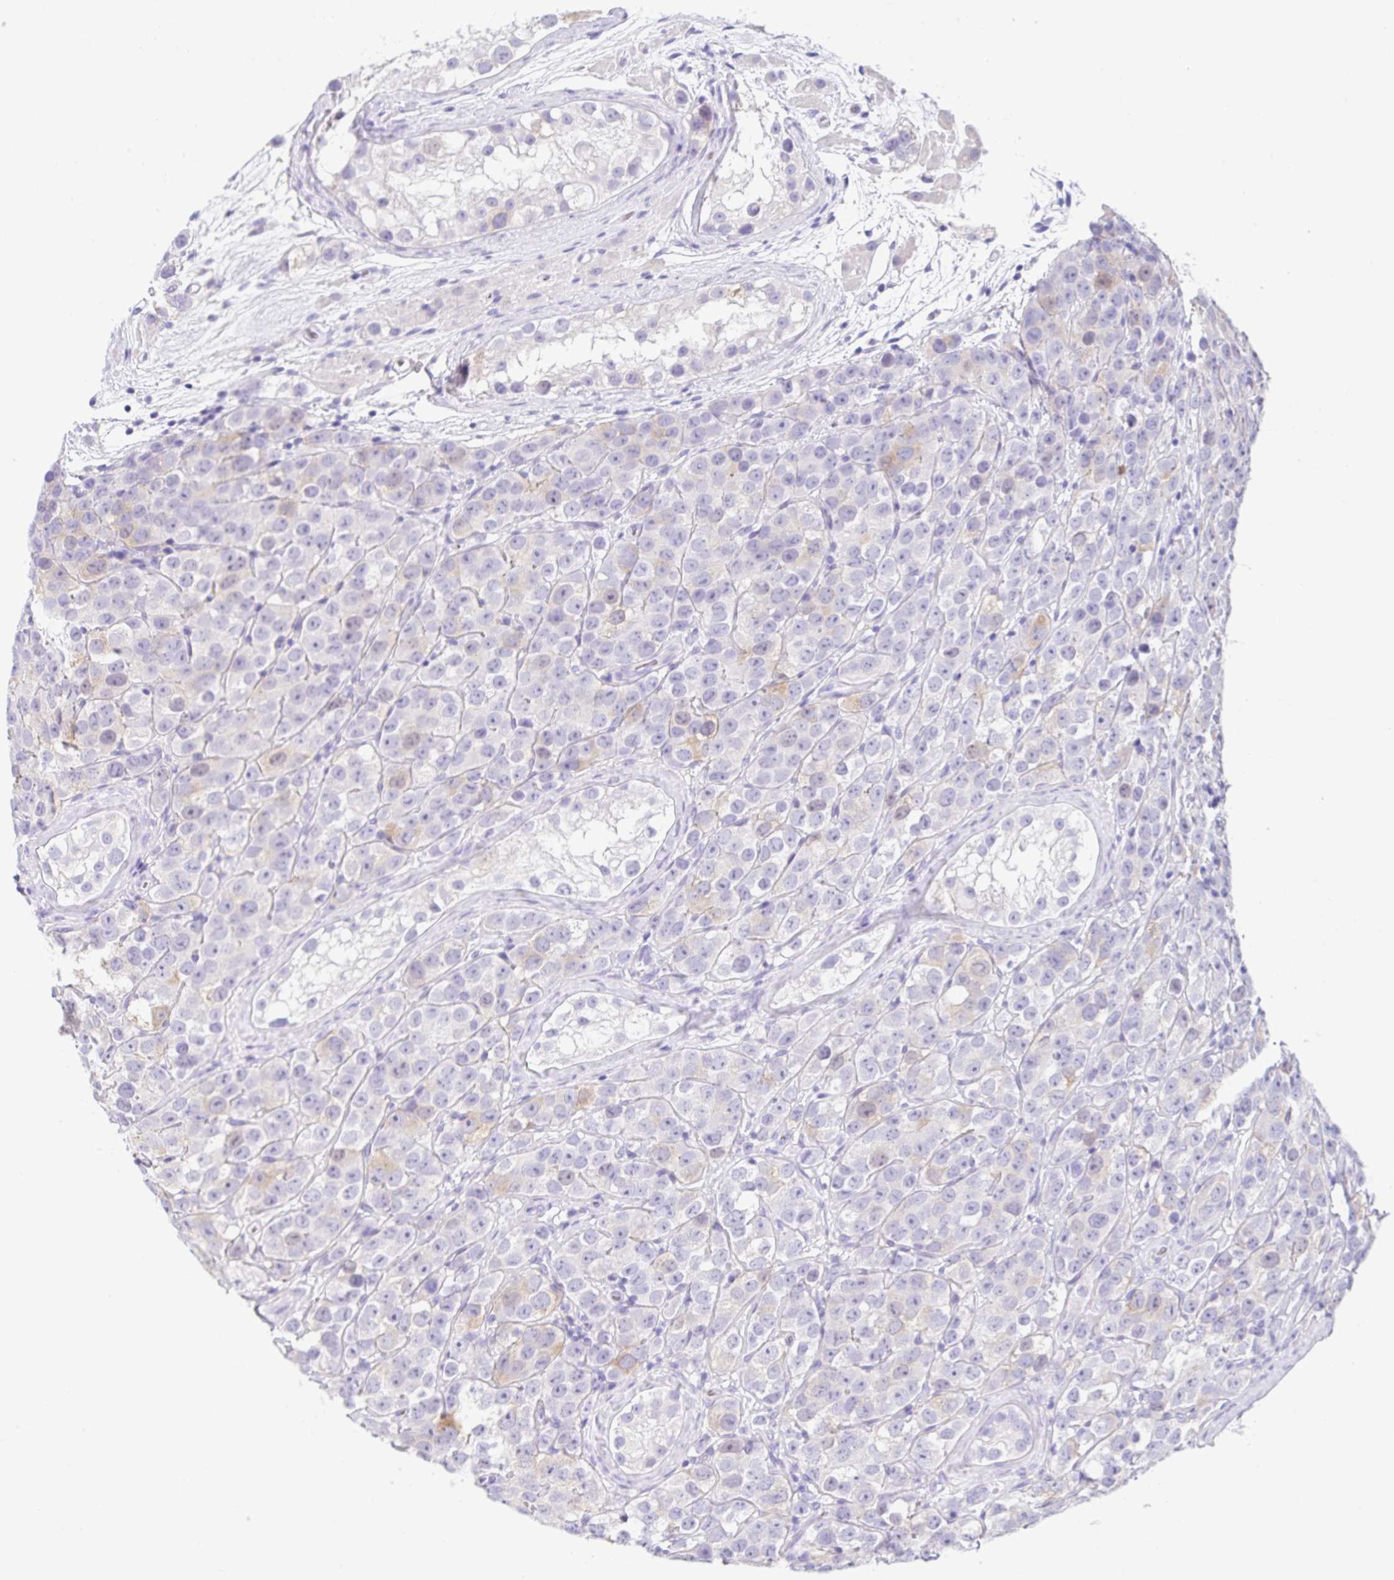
{"staining": {"intensity": "weak", "quantity": "<25%", "location": "cytoplasmic/membranous"}, "tissue": "testis cancer", "cell_type": "Tumor cells", "image_type": "cancer", "snomed": [{"axis": "morphology", "description": "Seminoma, NOS"}, {"axis": "topography", "description": "Testis"}], "caption": "Immunohistochemistry (IHC) micrograph of human seminoma (testis) stained for a protein (brown), which shows no staining in tumor cells. The staining was performed using DAB to visualize the protein expression in brown, while the nuclei were stained in blue with hematoxylin (Magnification: 20x).", "gene": "RRM2", "patient": {"sex": "male", "age": 28}}